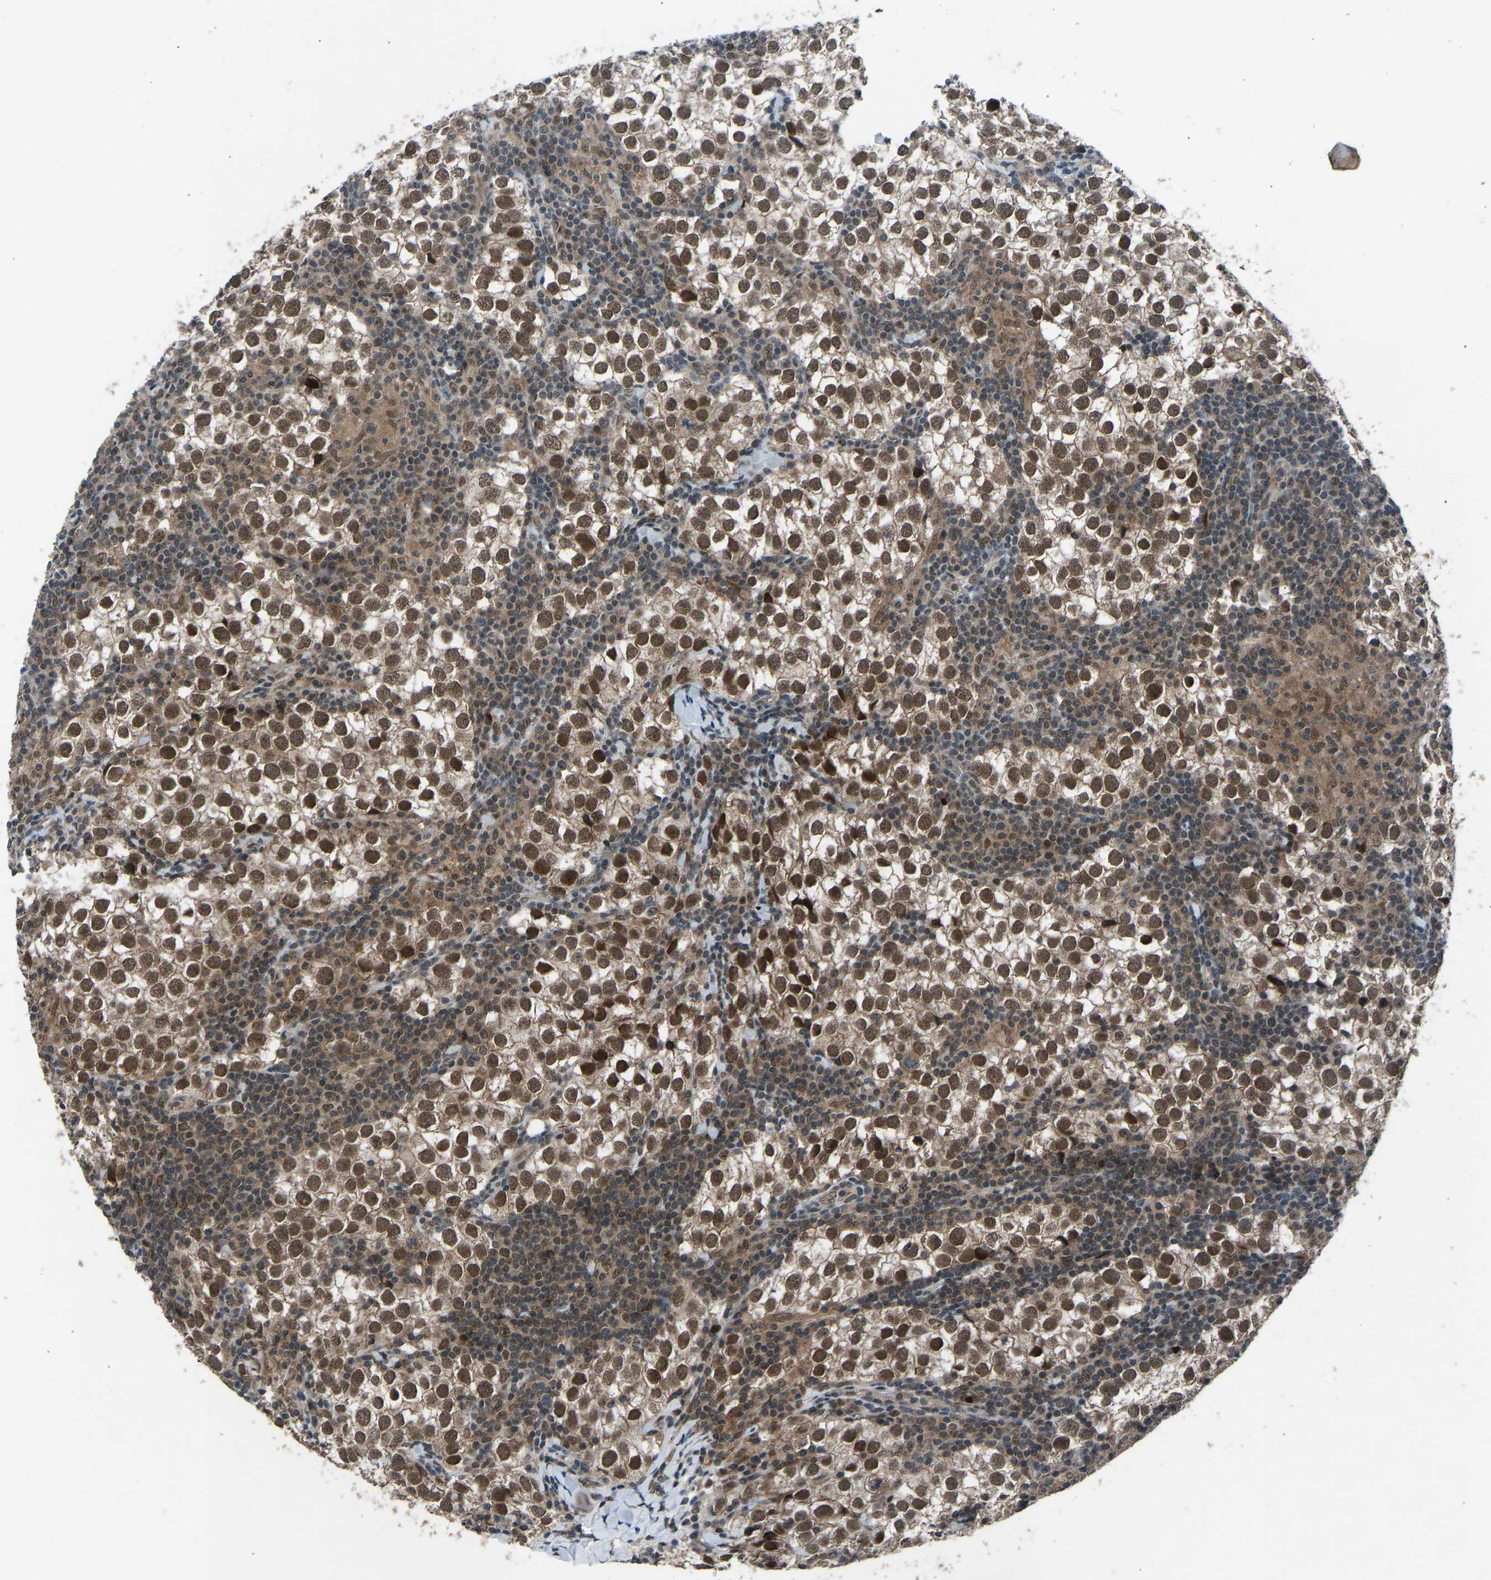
{"staining": {"intensity": "strong", "quantity": ">75%", "location": "cytoplasmic/membranous,nuclear"}, "tissue": "testis cancer", "cell_type": "Tumor cells", "image_type": "cancer", "snomed": [{"axis": "morphology", "description": "Seminoma, NOS"}, {"axis": "morphology", "description": "Carcinoma, Embryonal, NOS"}, {"axis": "topography", "description": "Testis"}], "caption": "DAB (3,3'-diaminobenzidine) immunohistochemical staining of embryonal carcinoma (testis) displays strong cytoplasmic/membranous and nuclear protein staining in about >75% of tumor cells.", "gene": "SLC43A1", "patient": {"sex": "male", "age": 36}}